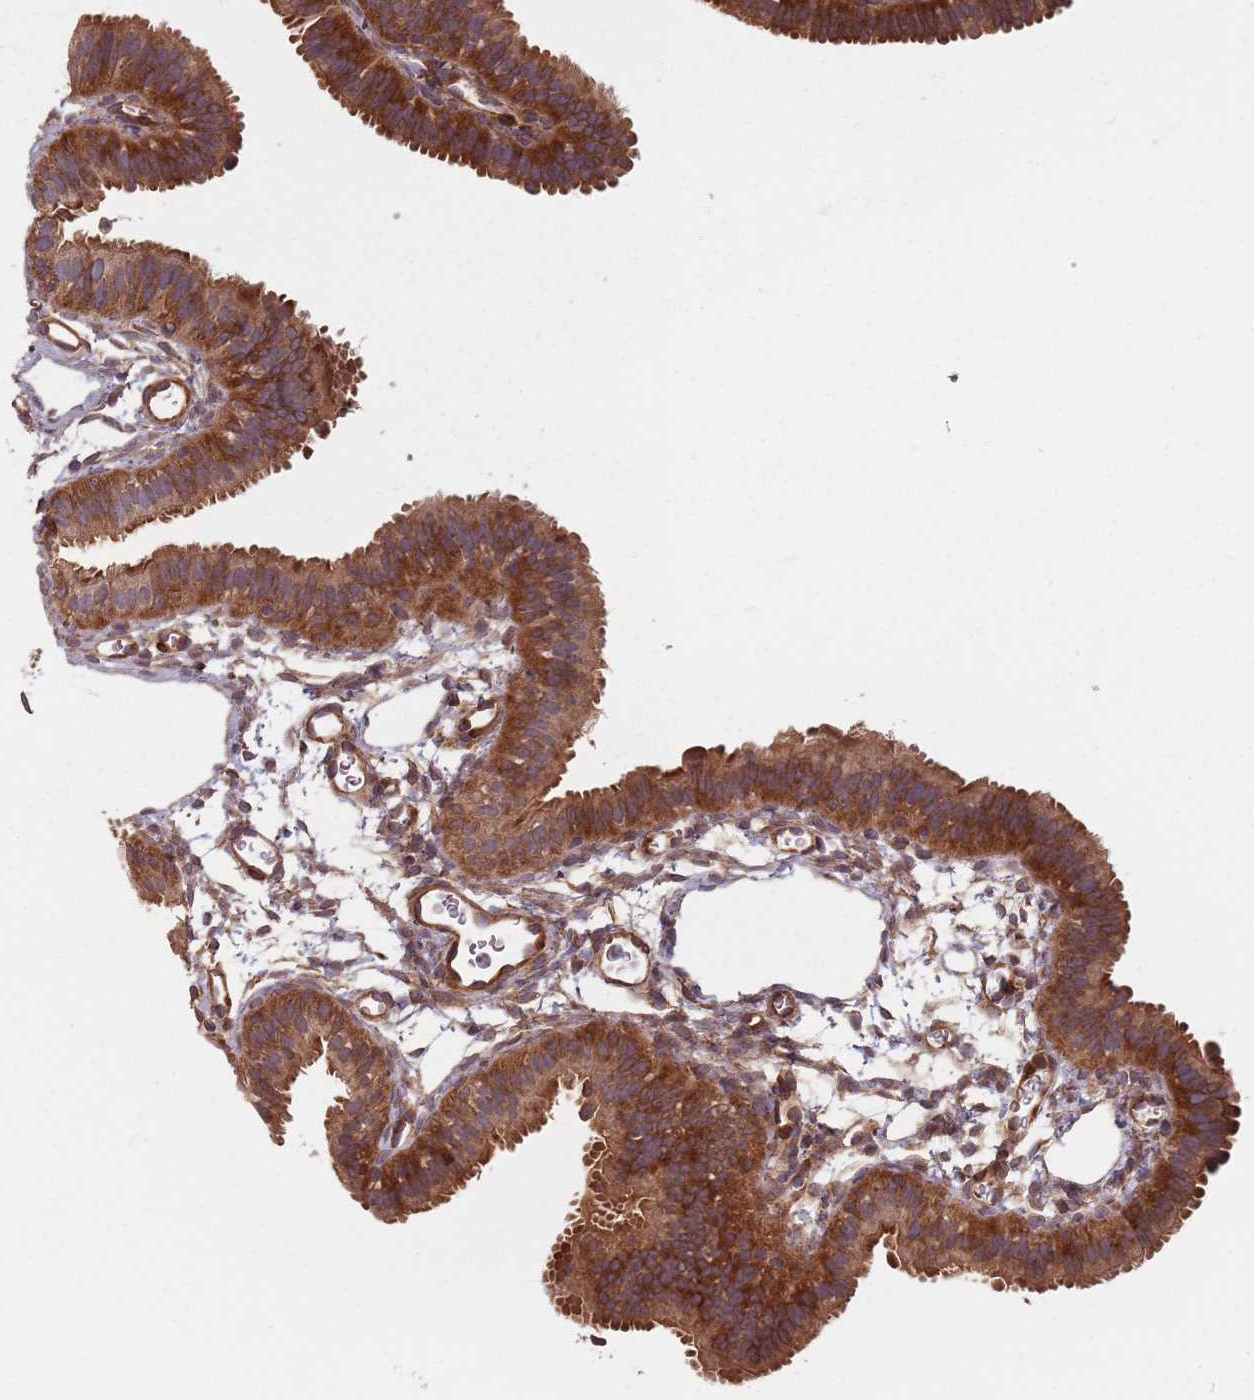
{"staining": {"intensity": "strong", "quantity": ">75%", "location": "cytoplasmic/membranous"}, "tissue": "fallopian tube", "cell_type": "Glandular cells", "image_type": "normal", "snomed": [{"axis": "morphology", "description": "Normal tissue, NOS"}, {"axis": "topography", "description": "Fallopian tube"}], "caption": "Immunohistochemistry micrograph of normal fallopian tube: human fallopian tube stained using immunohistochemistry (IHC) exhibits high levels of strong protein expression localized specifically in the cytoplasmic/membranous of glandular cells, appearing as a cytoplasmic/membranous brown color.", "gene": "NOTCH3", "patient": {"sex": "female", "age": 35}}